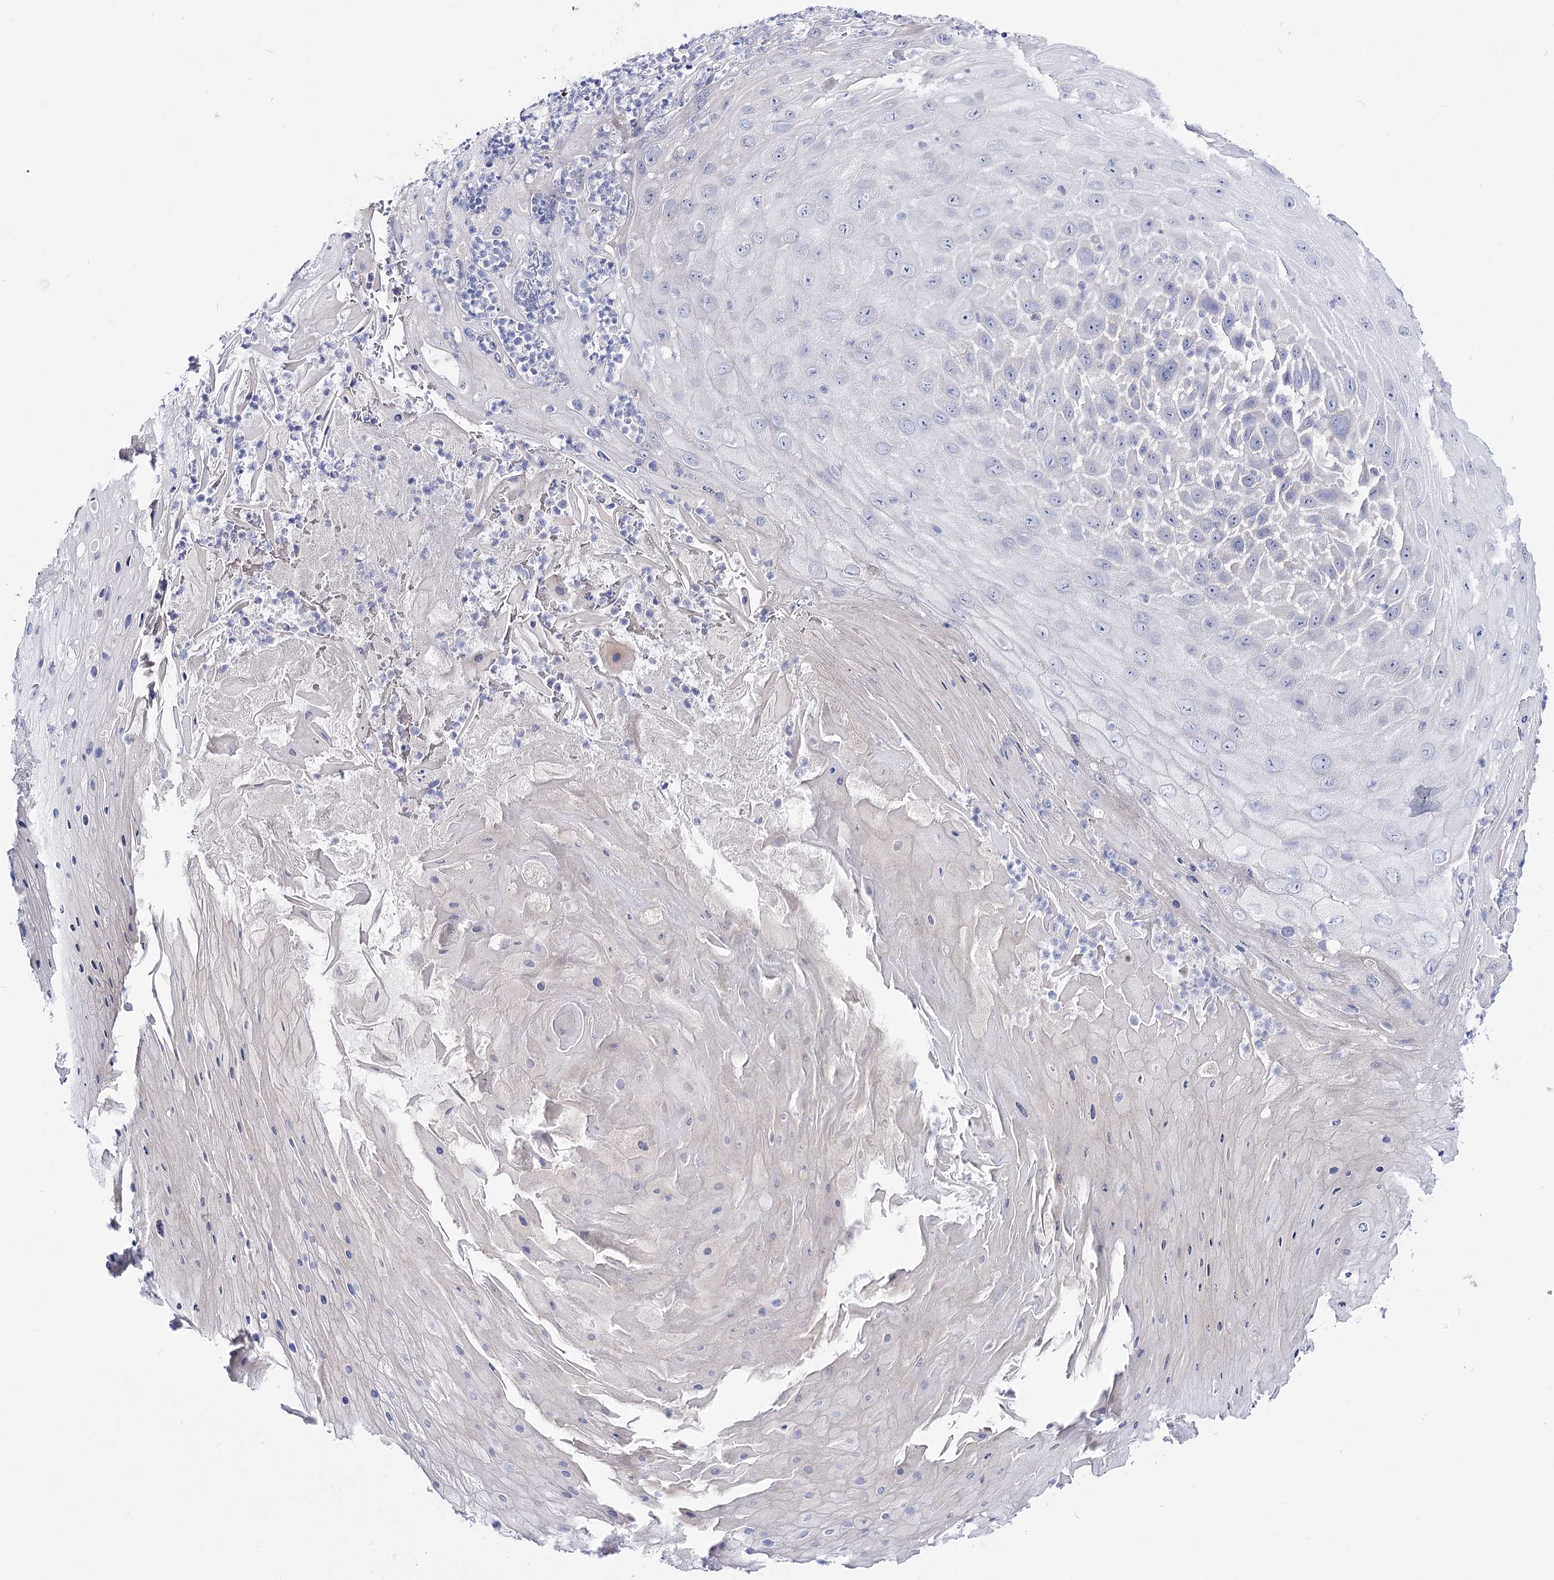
{"staining": {"intensity": "negative", "quantity": "none", "location": "none"}, "tissue": "skin cancer", "cell_type": "Tumor cells", "image_type": "cancer", "snomed": [{"axis": "morphology", "description": "Squamous cell carcinoma, NOS"}, {"axis": "topography", "description": "Skin"}], "caption": "Immunohistochemistry (IHC) micrograph of human skin cancer stained for a protein (brown), which demonstrates no positivity in tumor cells. Nuclei are stained in blue.", "gene": "NRAP", "patient": {"sex": "female", "age": 88}}